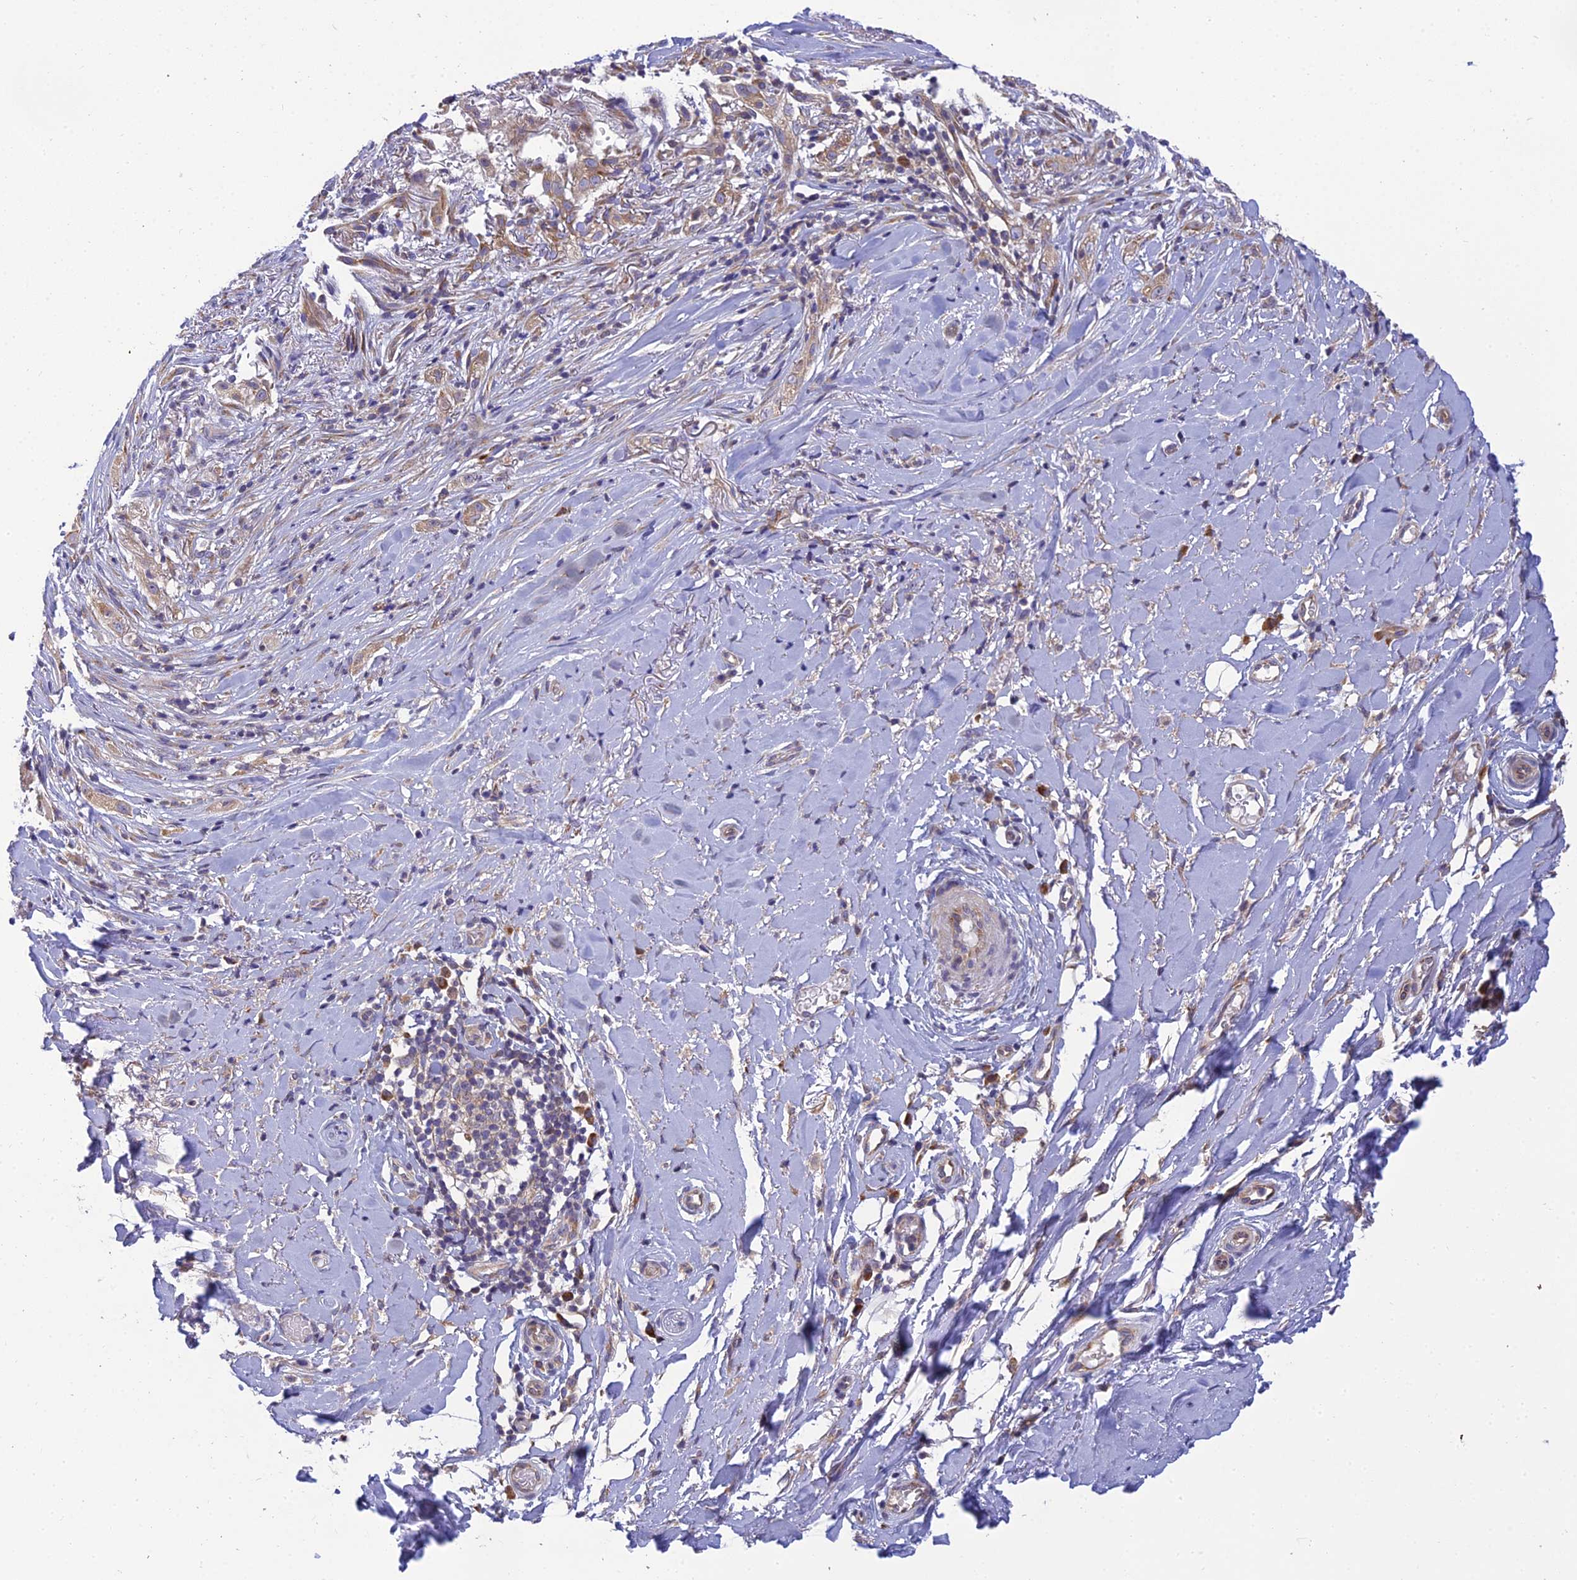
{"staining": {"intensity": "negative", "quantity": "none", "location": "none"}, "tissue": "adipose tissue", "cell_type": "Adipocytes", "image_type": "normal", "snomed": [{"axis": "morphology", "description": "Normal tissue, NOS"}, {"axis": "morphology", "description": "Basal cell carcinoma"}, {"axis": "topography", "description": "Skin"}], "caption": "DAB (3,3'-diaminobenzidine) immunohistochemical staining of benign adipose tissue reveals no significant positivity in adipocytes.", "gene": "CLCN7", "patient": {"sex": "female", "age": 89}}